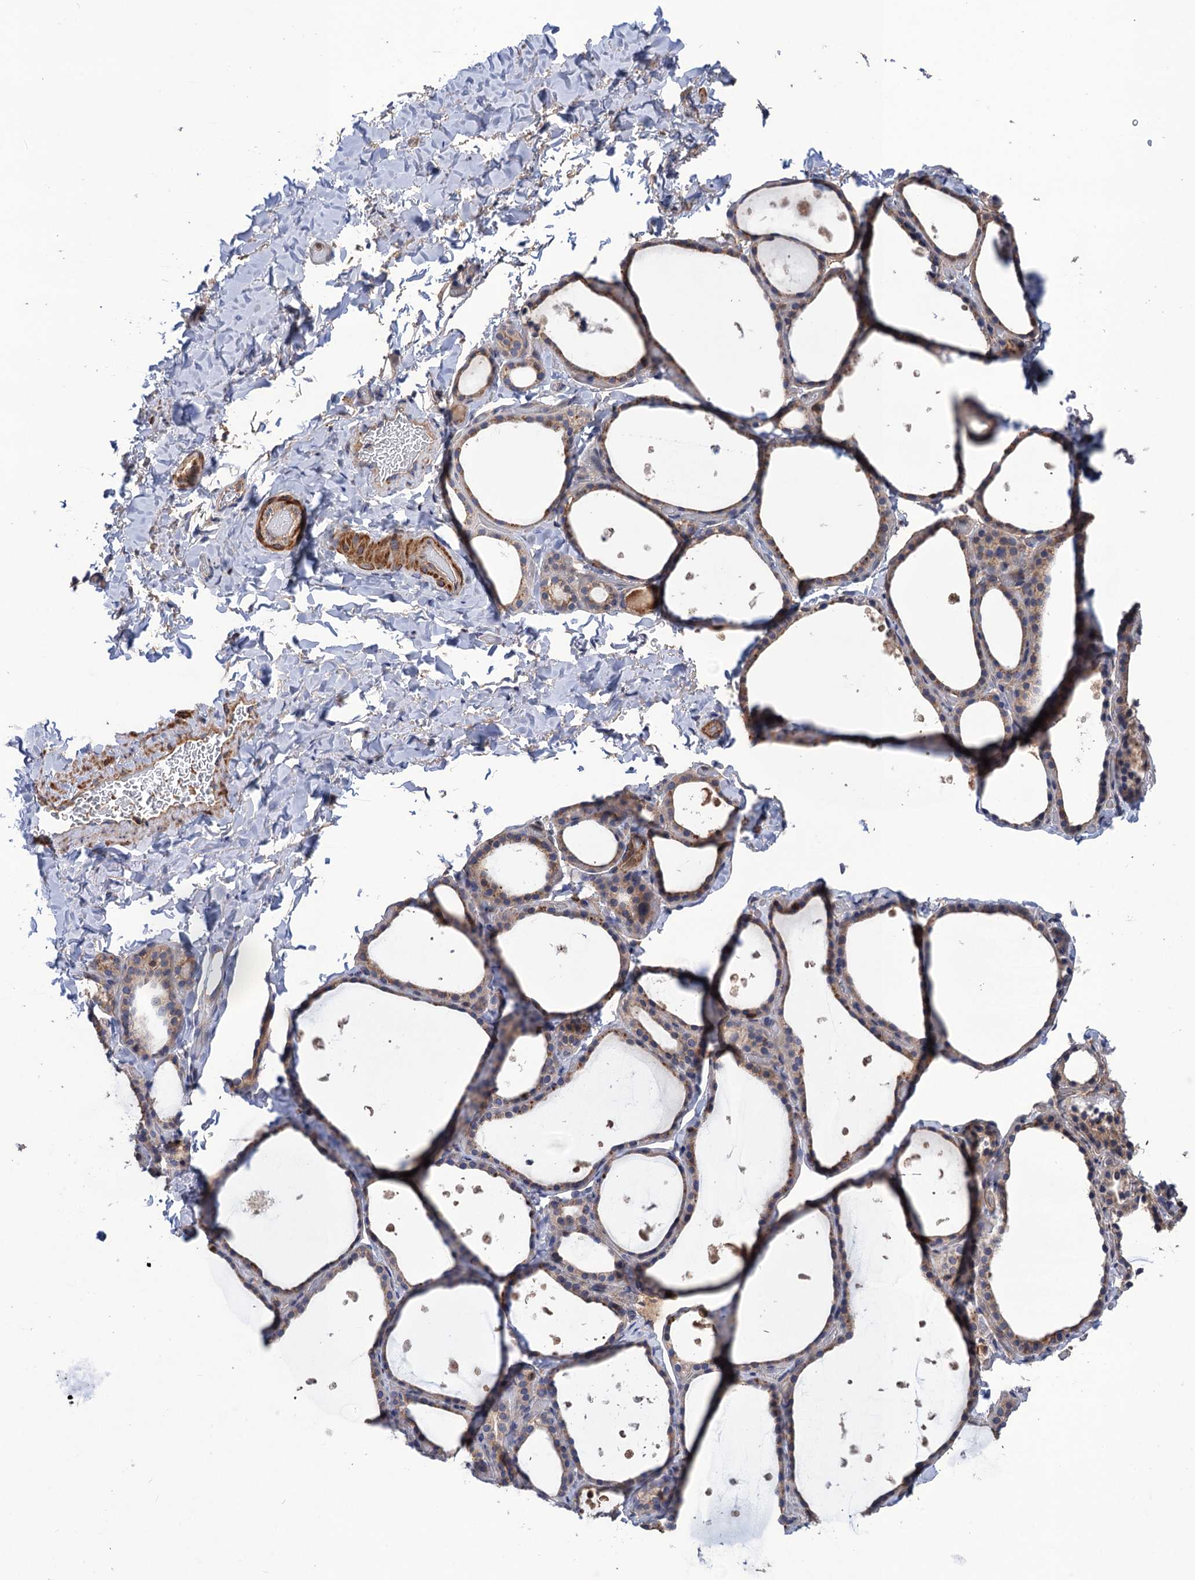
{"staining": {"intensity": "weak", "quantity": "25%-75%", "location": "cytoplasmic/membranous"}, "tissue": "thyroid gland", "cell_type": "Glandular cells", "image_type": "normal", "snomed": [{"axis": "morphology", "description": "Normal tissue, NOS"}, {"axis": "topography", "description": "Thyroid gland"}], "caption": "A photomicrograph of human thyroid gland stained for a protein shows weak cytoplasmic/membranous brown staining in glandular cells.", "gene": "DGKA", "patient": {"sex": "female", "age": 44}}